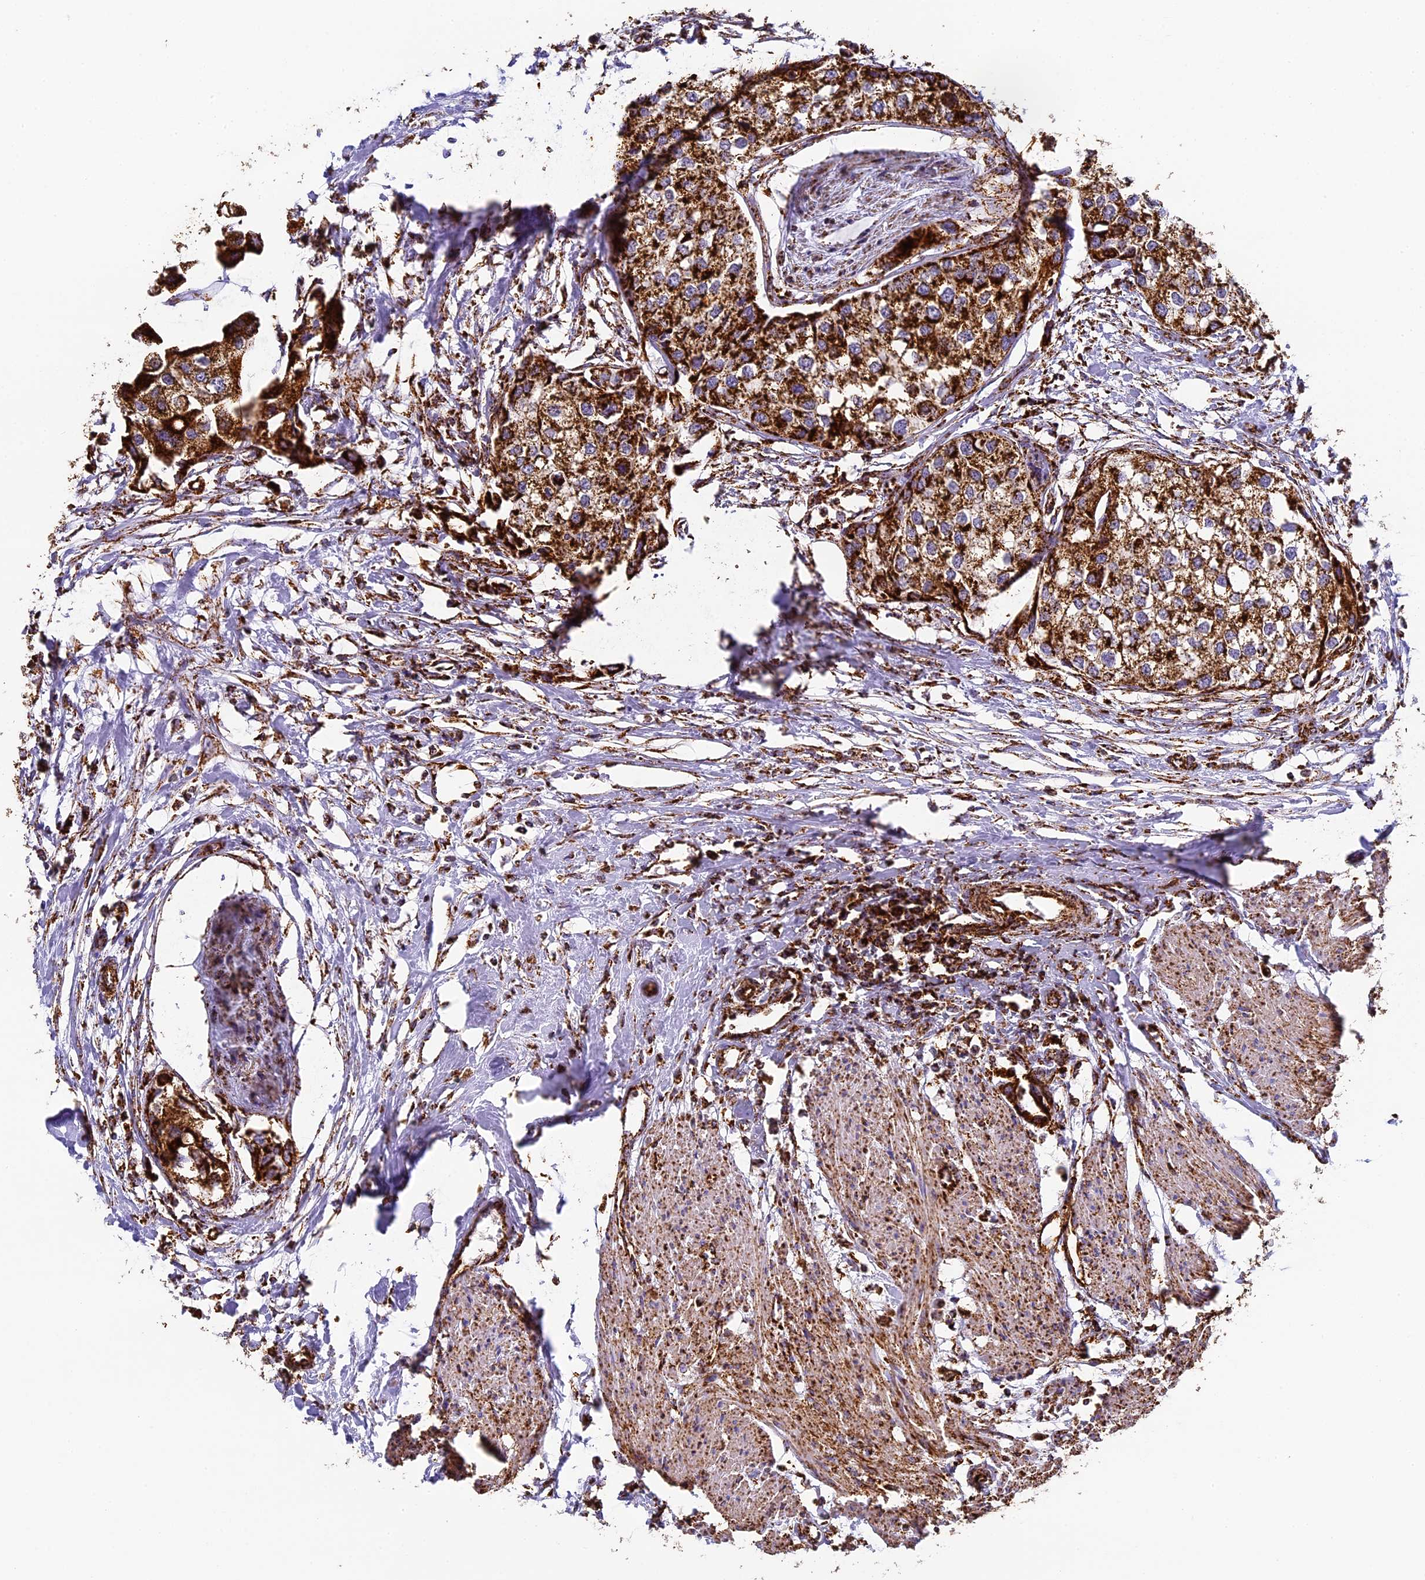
{"staining": {"intensity": "strong", "quantity": ">75%", "location": "cytoplasmic/membranous"}, "tissue": "urothelial cancer", "cell_type": "Tumor cells", "image_type": "cancer", "snomed": [{"axis": "morphology", "description": "Urothelial carcinoma, High grade"}, {"axis": "topography", "description": "Urinary bladder"}], "caption": "IHC image of neoplastic tissue: human high-grade urothelial carcinoma stained using immunohistochemistry exhibits high levels of strong protein expression localized specifically in the cytoplasmic/membranous of tumor cells, appearing as a cytoplasmic/membranous brown color.", "gene": "STK17A", "patient": {"sex": "male", "age": 64}}